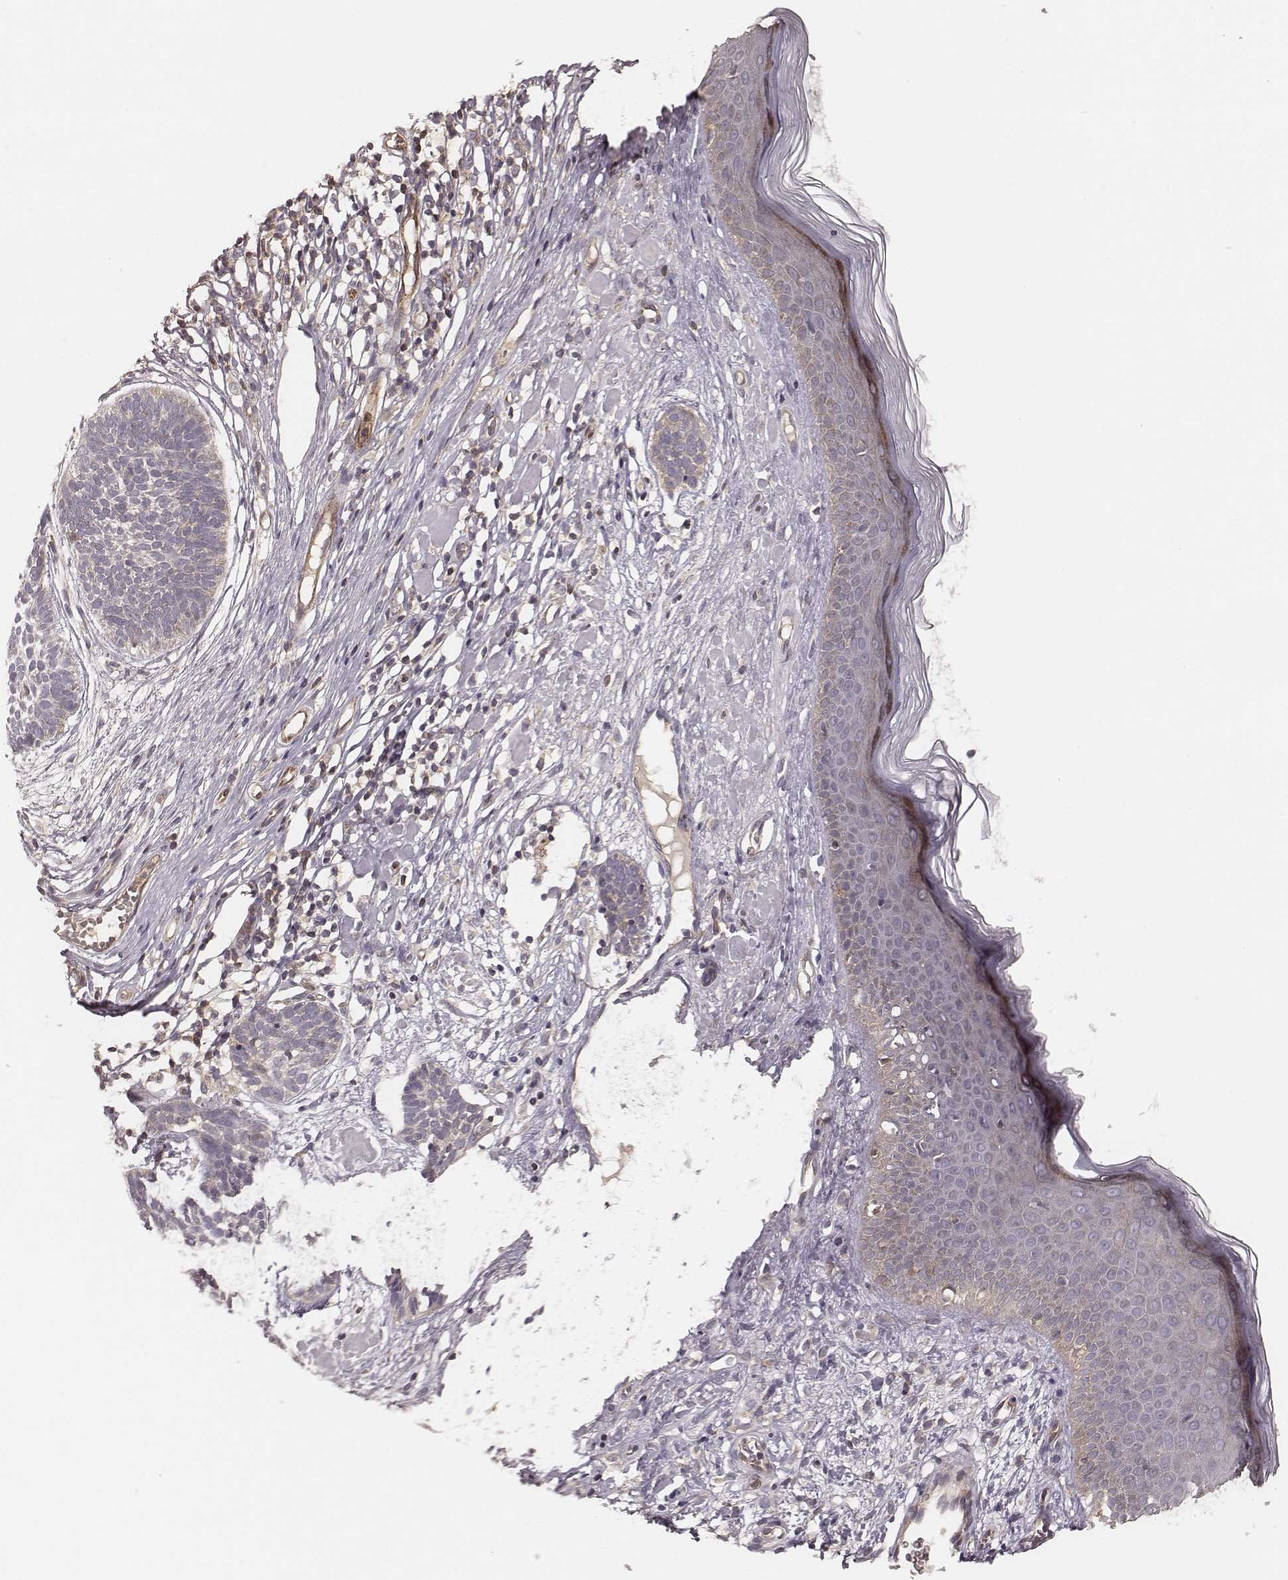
{"staining": {"intensity": "negative", "quantity": "none", "location": "none"}, "tissue": "skin cancer", "cell_type": "Tumor cells", "image_type": "cancer", "snomed": [{"axis": "morphology", "description": "Basal cell carcinoma"}, {"axis": "topography", "description": "Skin"}], "caption": "Human skin basal cell carcinoma stained for a protein using immunohistochemistry (IHC) shows no expression in tumor cells.", "gene": "CARS1", "patient": {"sex": "male", "age": 85}}